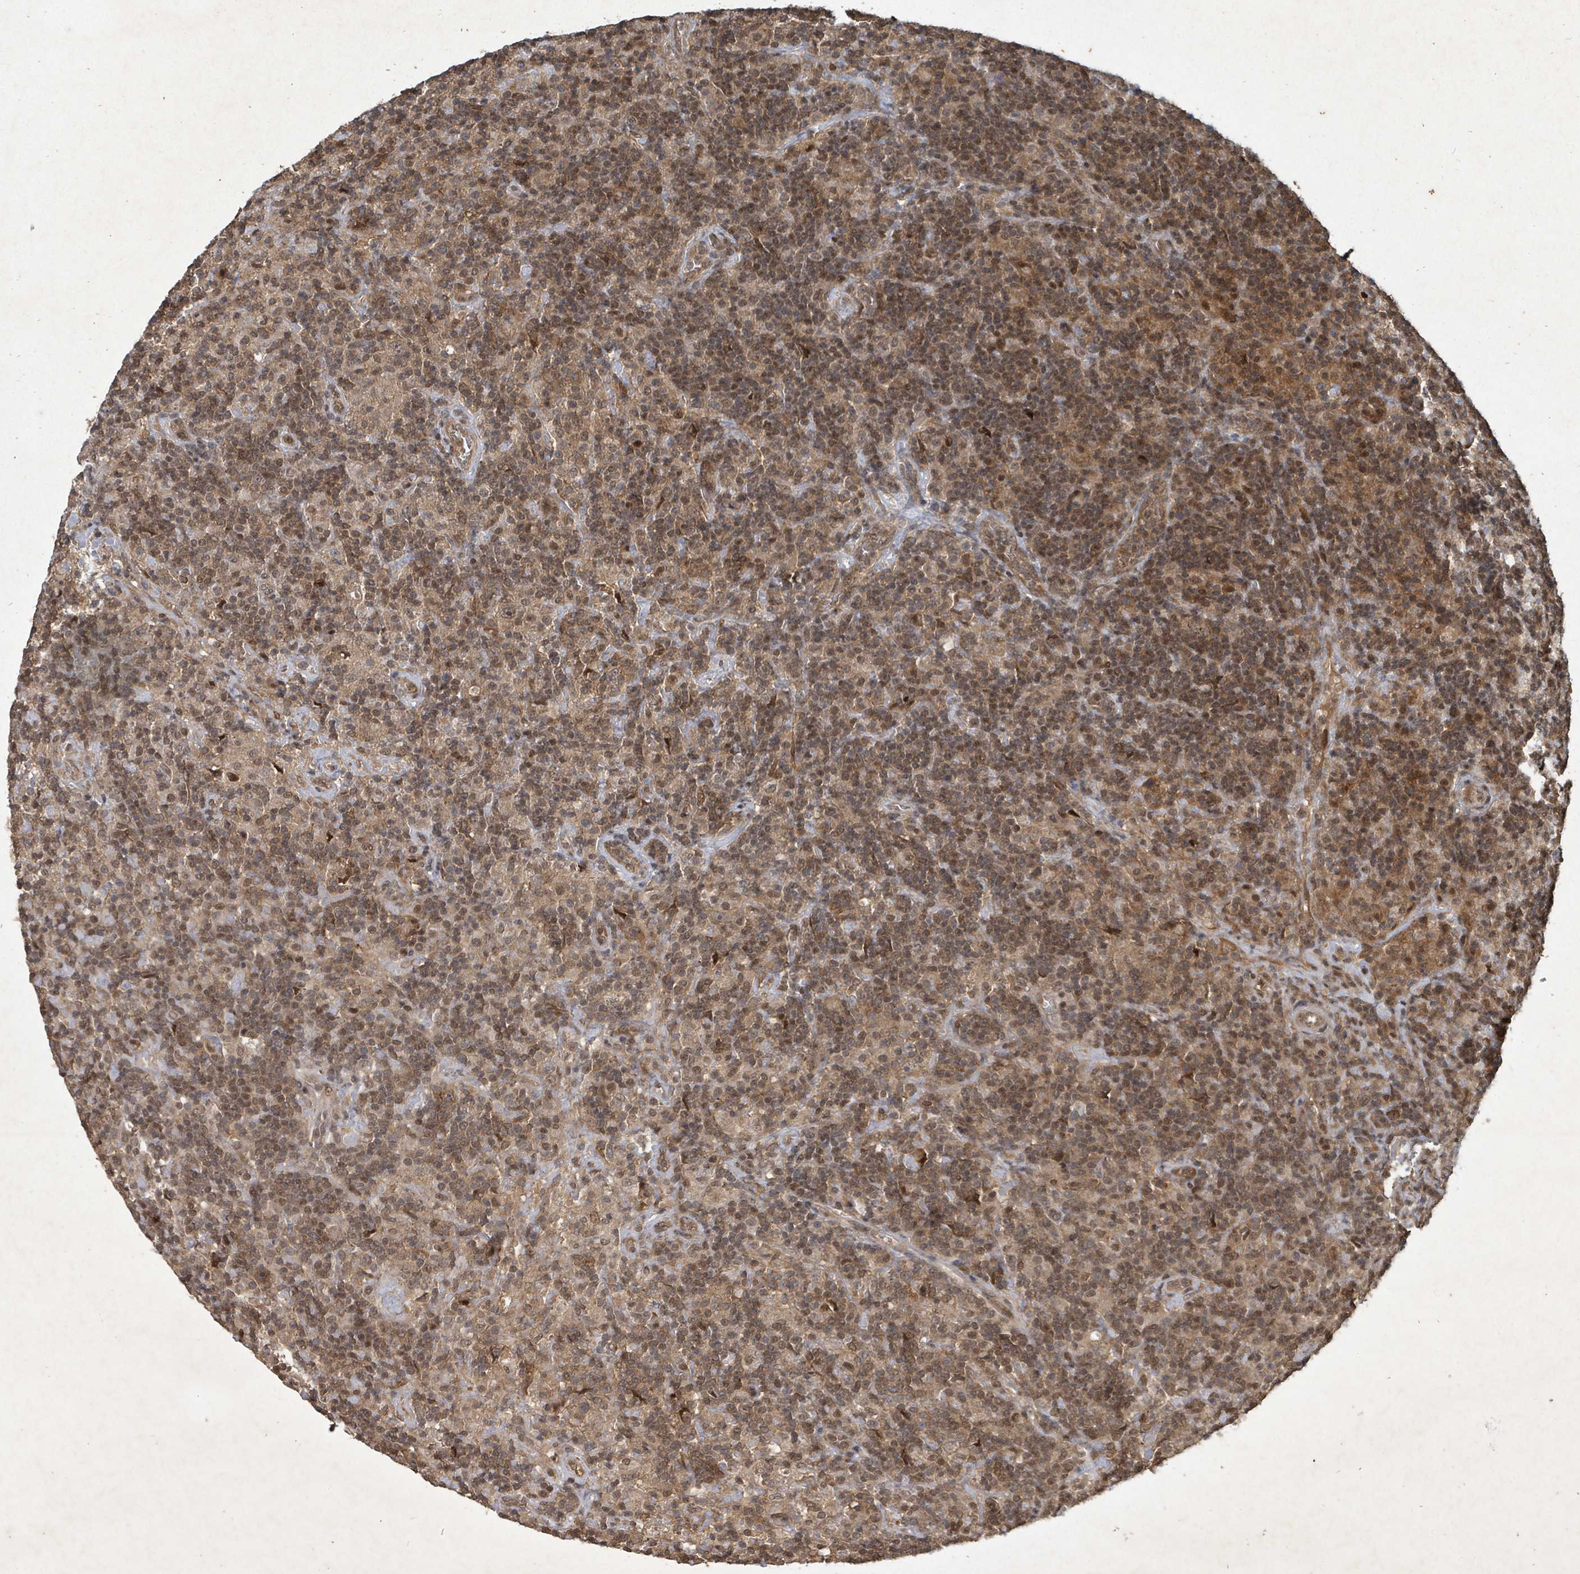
{"staining": {"intensity": "moderate", "quantity": ">75%", "location": "cytoplasmic/membranous"}, "tissue": "lymphoma", "cell_type": "Tumor cells", "image_type": "cancer", "snomed": [{"axis": "morphology", "description": "Hodgkin's disease, NOS"}, {"axis": "topography", "description": "Lymph node"}], "caption": "DAB (3,3'-diaminobenzidine) immunohistochemical staining of human lymphoma shows moderate cytoplasmic/membranous protein expression in approximately >75% of tumor cells.", "gene": "KDM4E", "patient": {"sex": "male", "age": 70}}